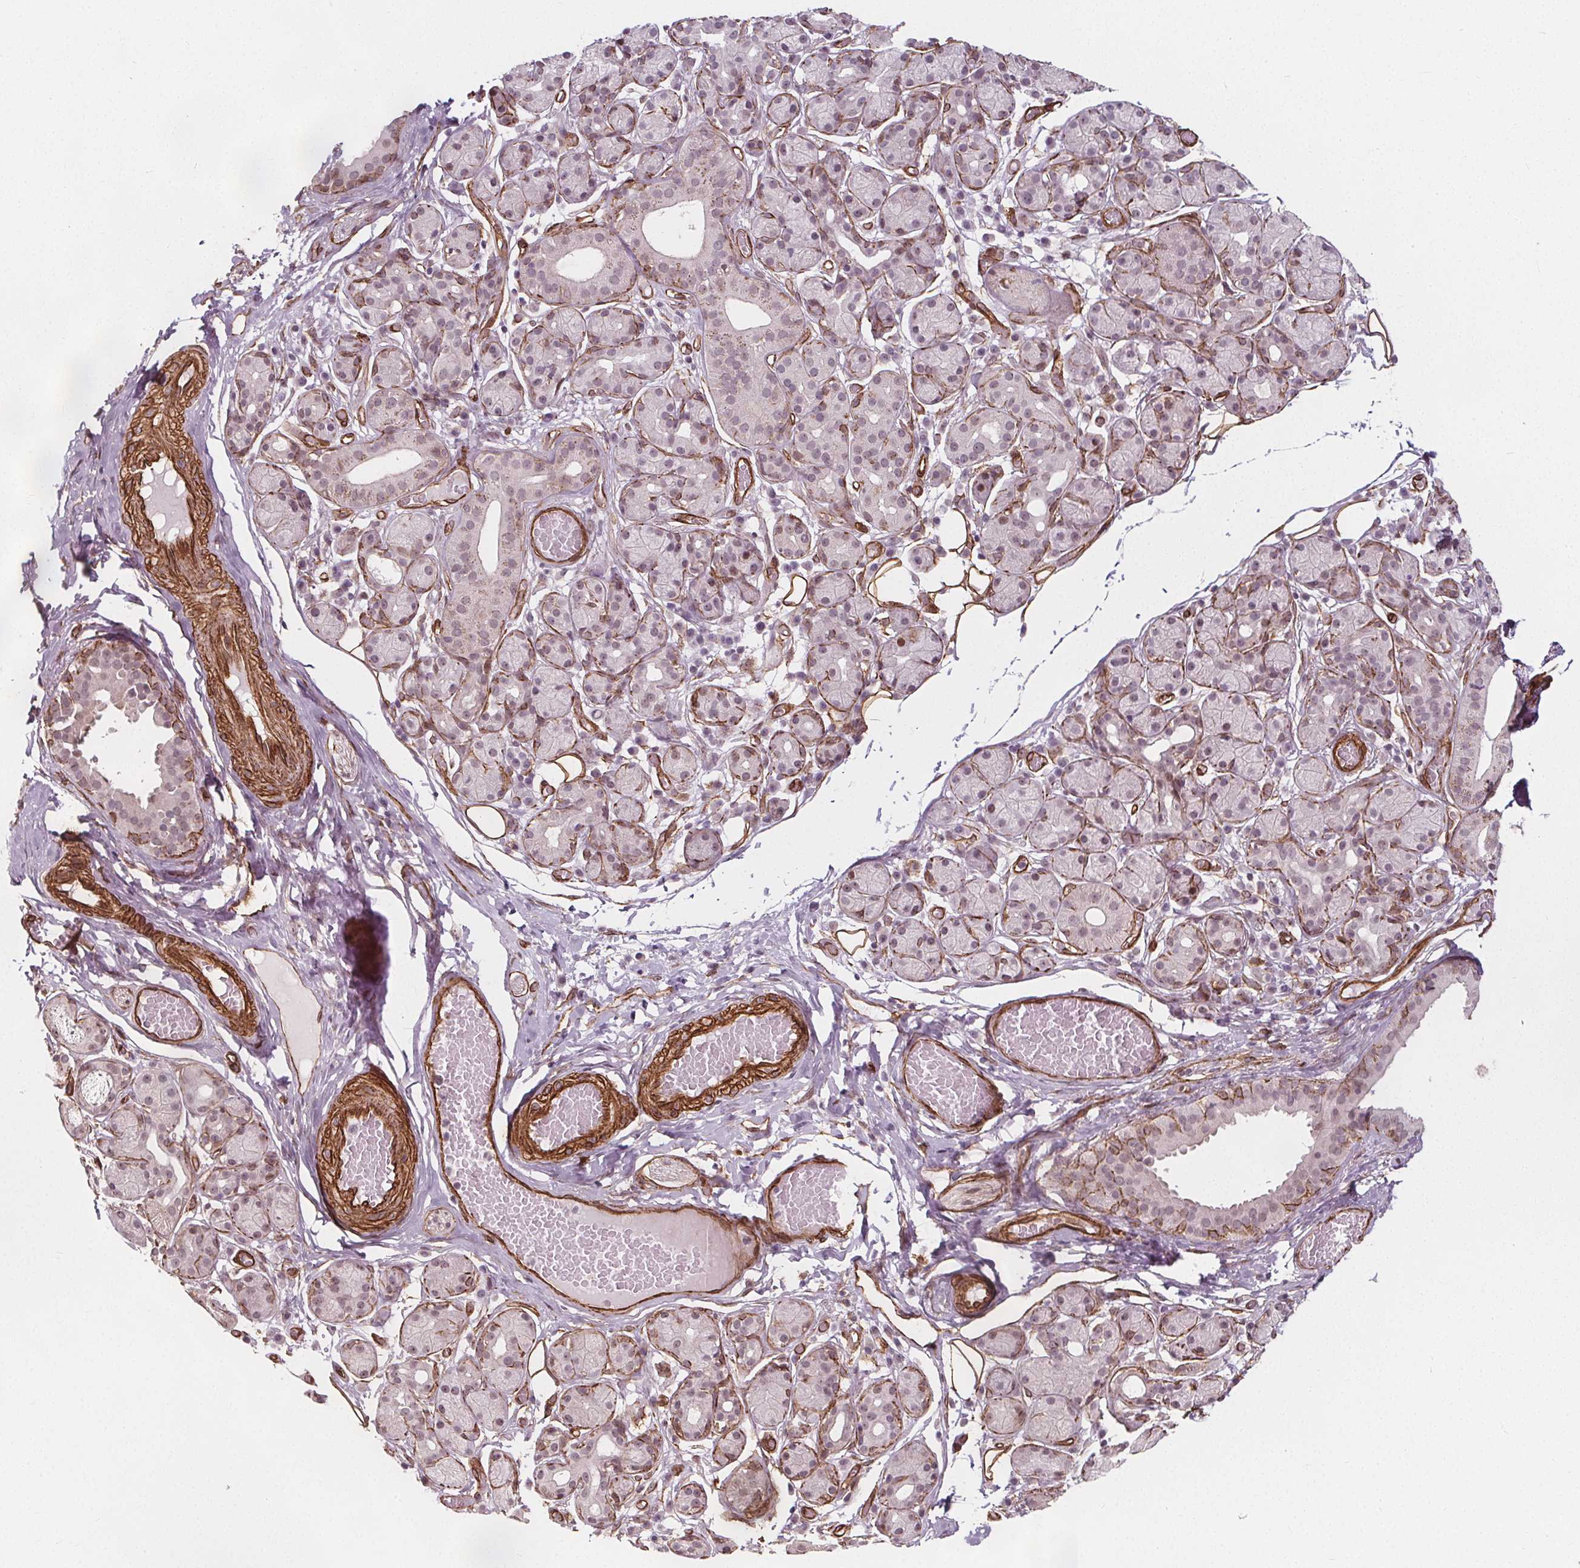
{"staining": {"intensity": "weak", "quantity": "<25%", "location": "nuclear"}, "tissue": "salivary gland", "cell_type": "Glandular cells", "image_type": "normal", "snomed": [{"axis": "morphology", "description": "Normal tissue, NOS"}, {"axis": "topography", "description": "Salivary gland"}, {"axis": "topography", "description": "Peripheral nerve tissue"}], "caption": "IHC image of normal salivary gland stained for a protein (brown), which shows no positivity in glandular cells. (DAB (3,3'-diaminobenzidine) immunohistochemistry (IHC) with hematoxylin counter stain).", "gene": "HAS1", "patient": {"sex": "male", "age": 71}}